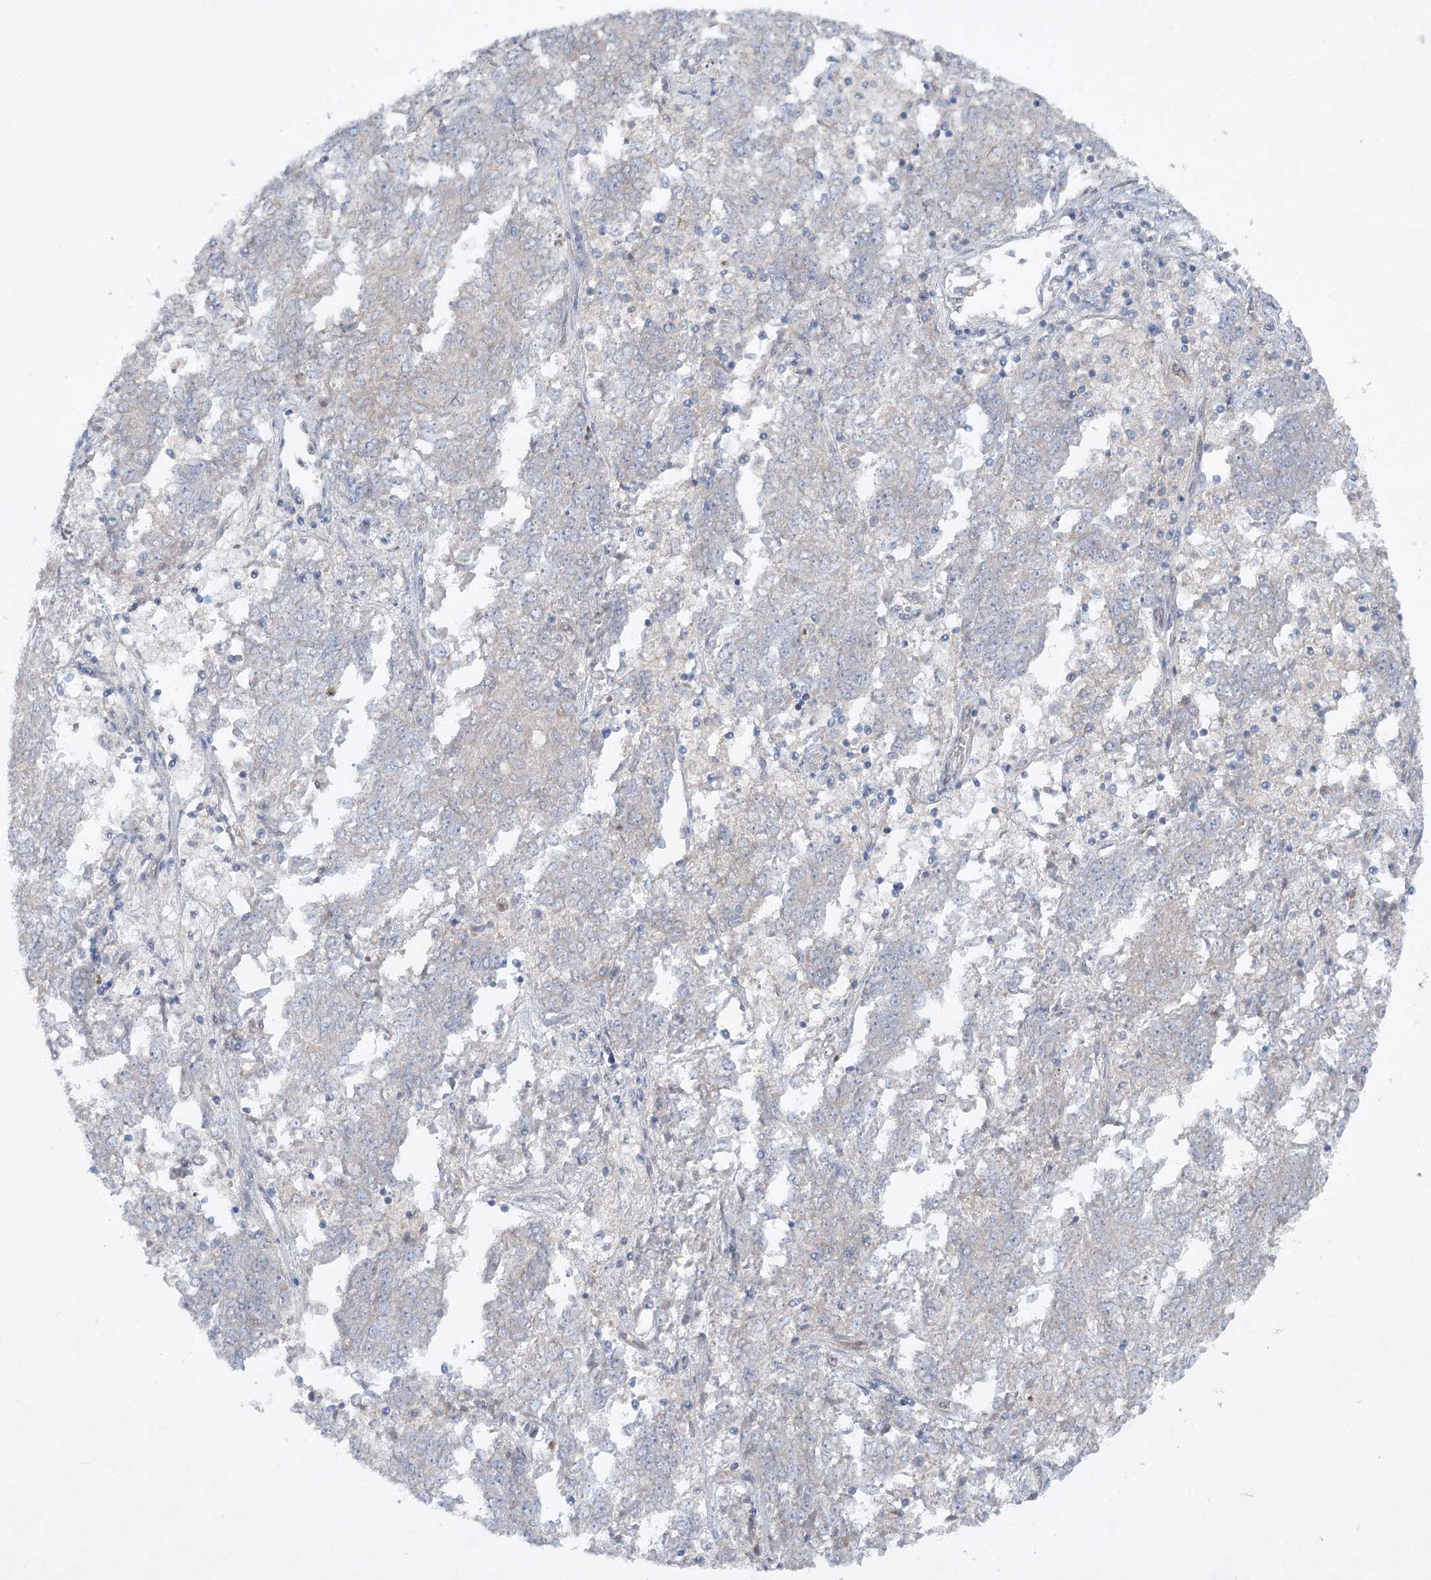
{"staining": {"intensity": "negative", "quantity": "none", "location": "none"}, "tissue": "endometrial cancer", "cell_type": "Tumor cells", "image_type": "cancer", "snomed": [{"axis": "morphology", "description": "Adenocarcinoma, NOS"}, {"axis": "topography", "description": "Endometrium"}], "caption": "This micrograph is of endometrial adenocarcinoma stained with immunohistochemistry (IHC) to label a protein in brown with the nuclei are counter-stained blue. There is no positivity in tumor cells. The staining was performed using DAB (3,3'-diaminobenzidine) to visualize the protein expression in brown, while the nuclei were stained in blue with hematoxylin (Magnification: 20x).", "gene": "AAMDC", "patient": {"sex": "female", "age": 80}}